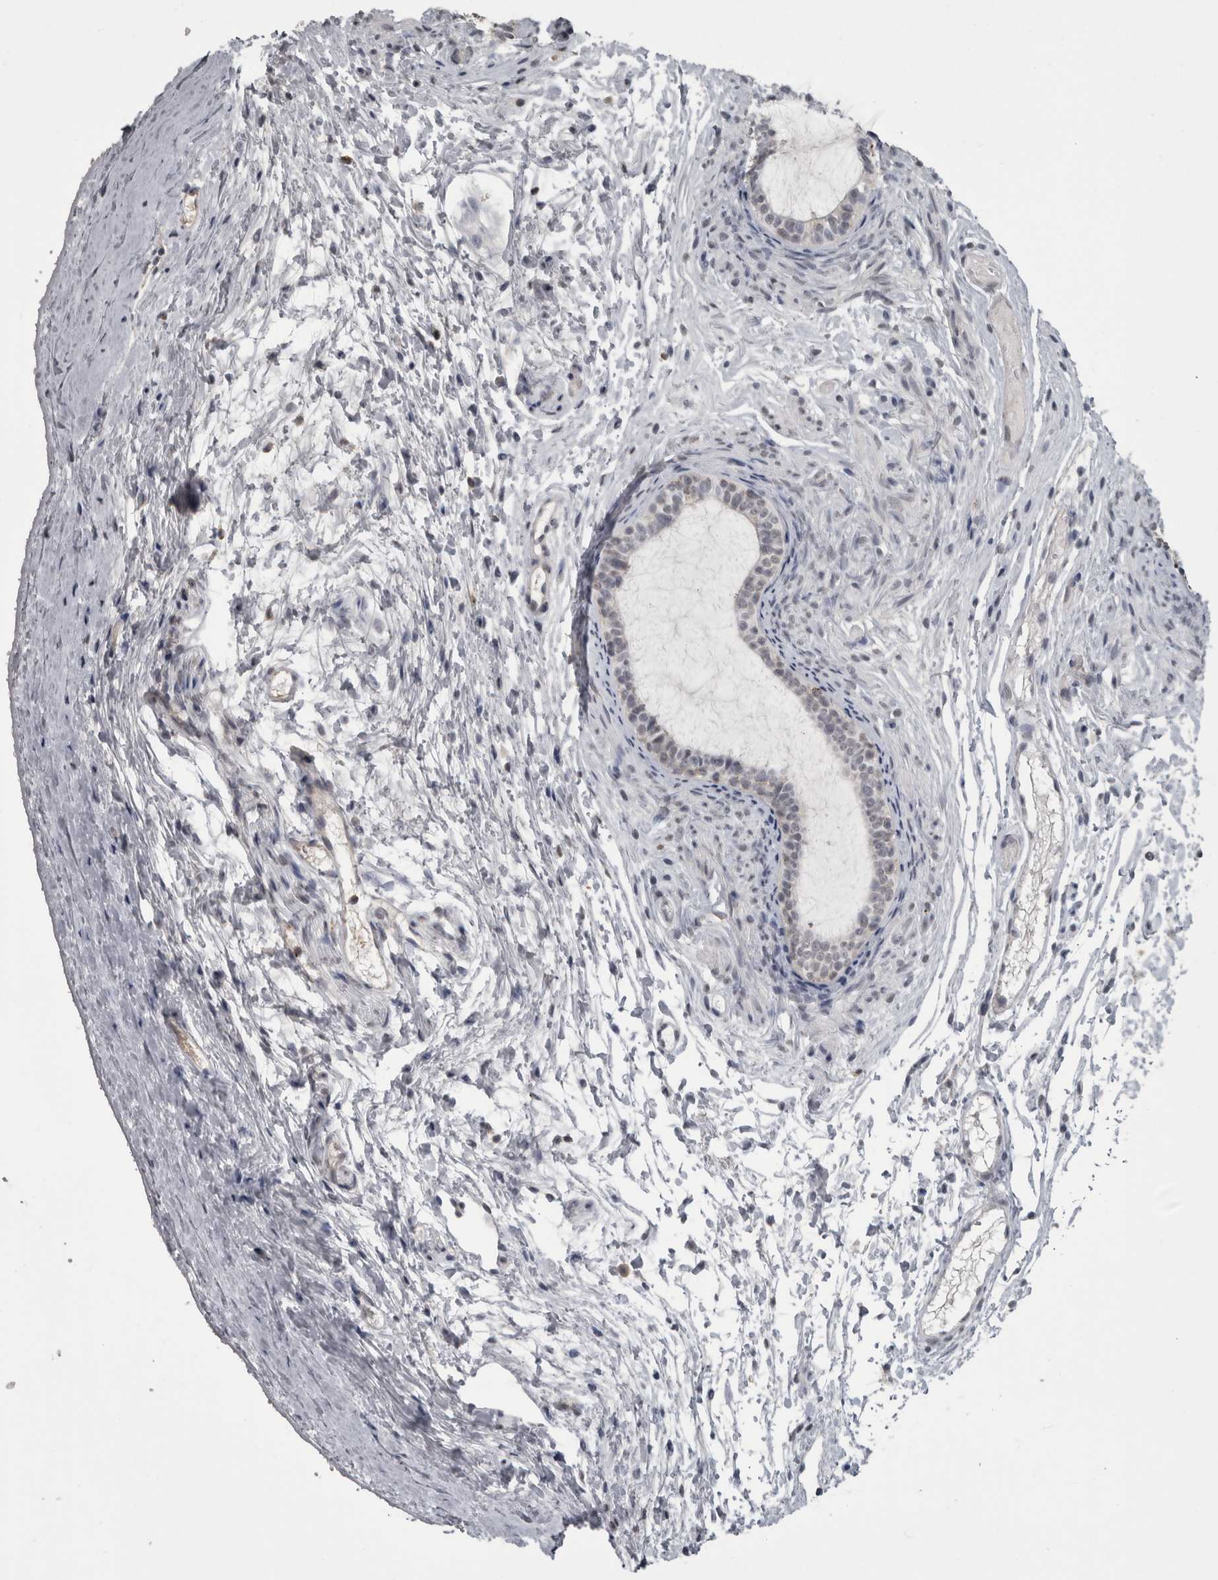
{"staining": {"intensity": "weak", "quantity": "<25%", "location": "cytoplasmic/membranous"}, "tissue": "epididymis", "cell_type": "Glandular cells", "image_type": "normal", "snomed": [{"axis": "morphology", "description": "Normal tissue, NOS"}, {"axis": "topography", "description": "Epididymis"}], "caption": "The image reveals no staining of glandular cells in unremarkable epididymis. Nuclei are stained in blue.", "gene": "NAAA", "patient": {"sex": "male", "age": 5}}